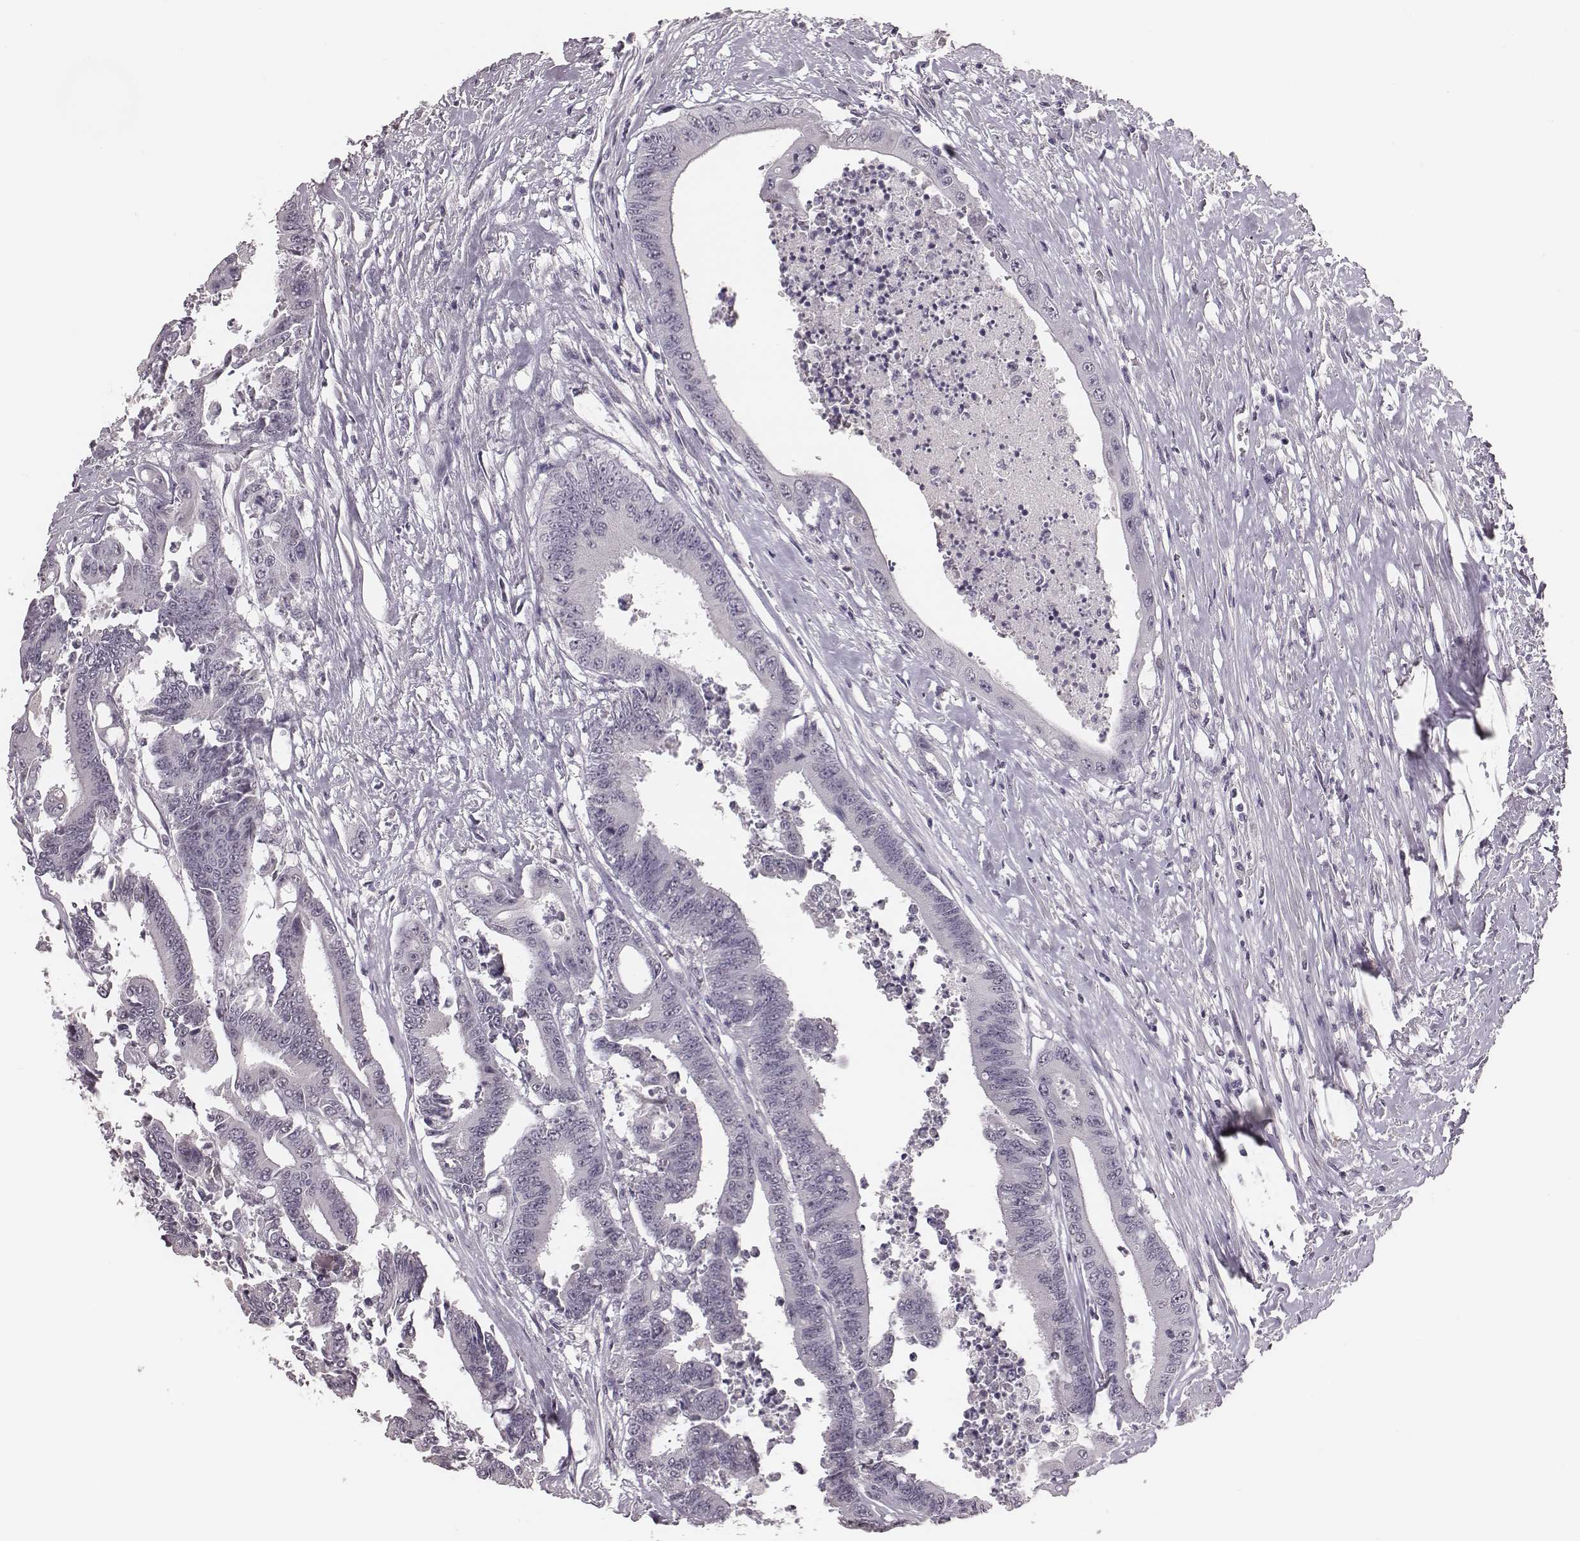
{"staining": {"intensity": "negative", "quantity": "none", "location": "none"}, "tissue": "colorectal cancer", "cell_type": "Tumor cells", "image_type": "cancer", "snomed": [{"axis": "morphology", "description": "Adenocarcinoma, NOS"}, {"axis": "topography", "description": "Rectum"}], "caption": "This photomicrograph is of adenocarcinoma (colorectal) stained with immunohistochemistry (IHC) to label a protein in brown with the nuclei are counter-stained blue. There is no expression in tumor cells.", "gene": "CSHL1", "patient": {"sex": "male", "age": 54}}